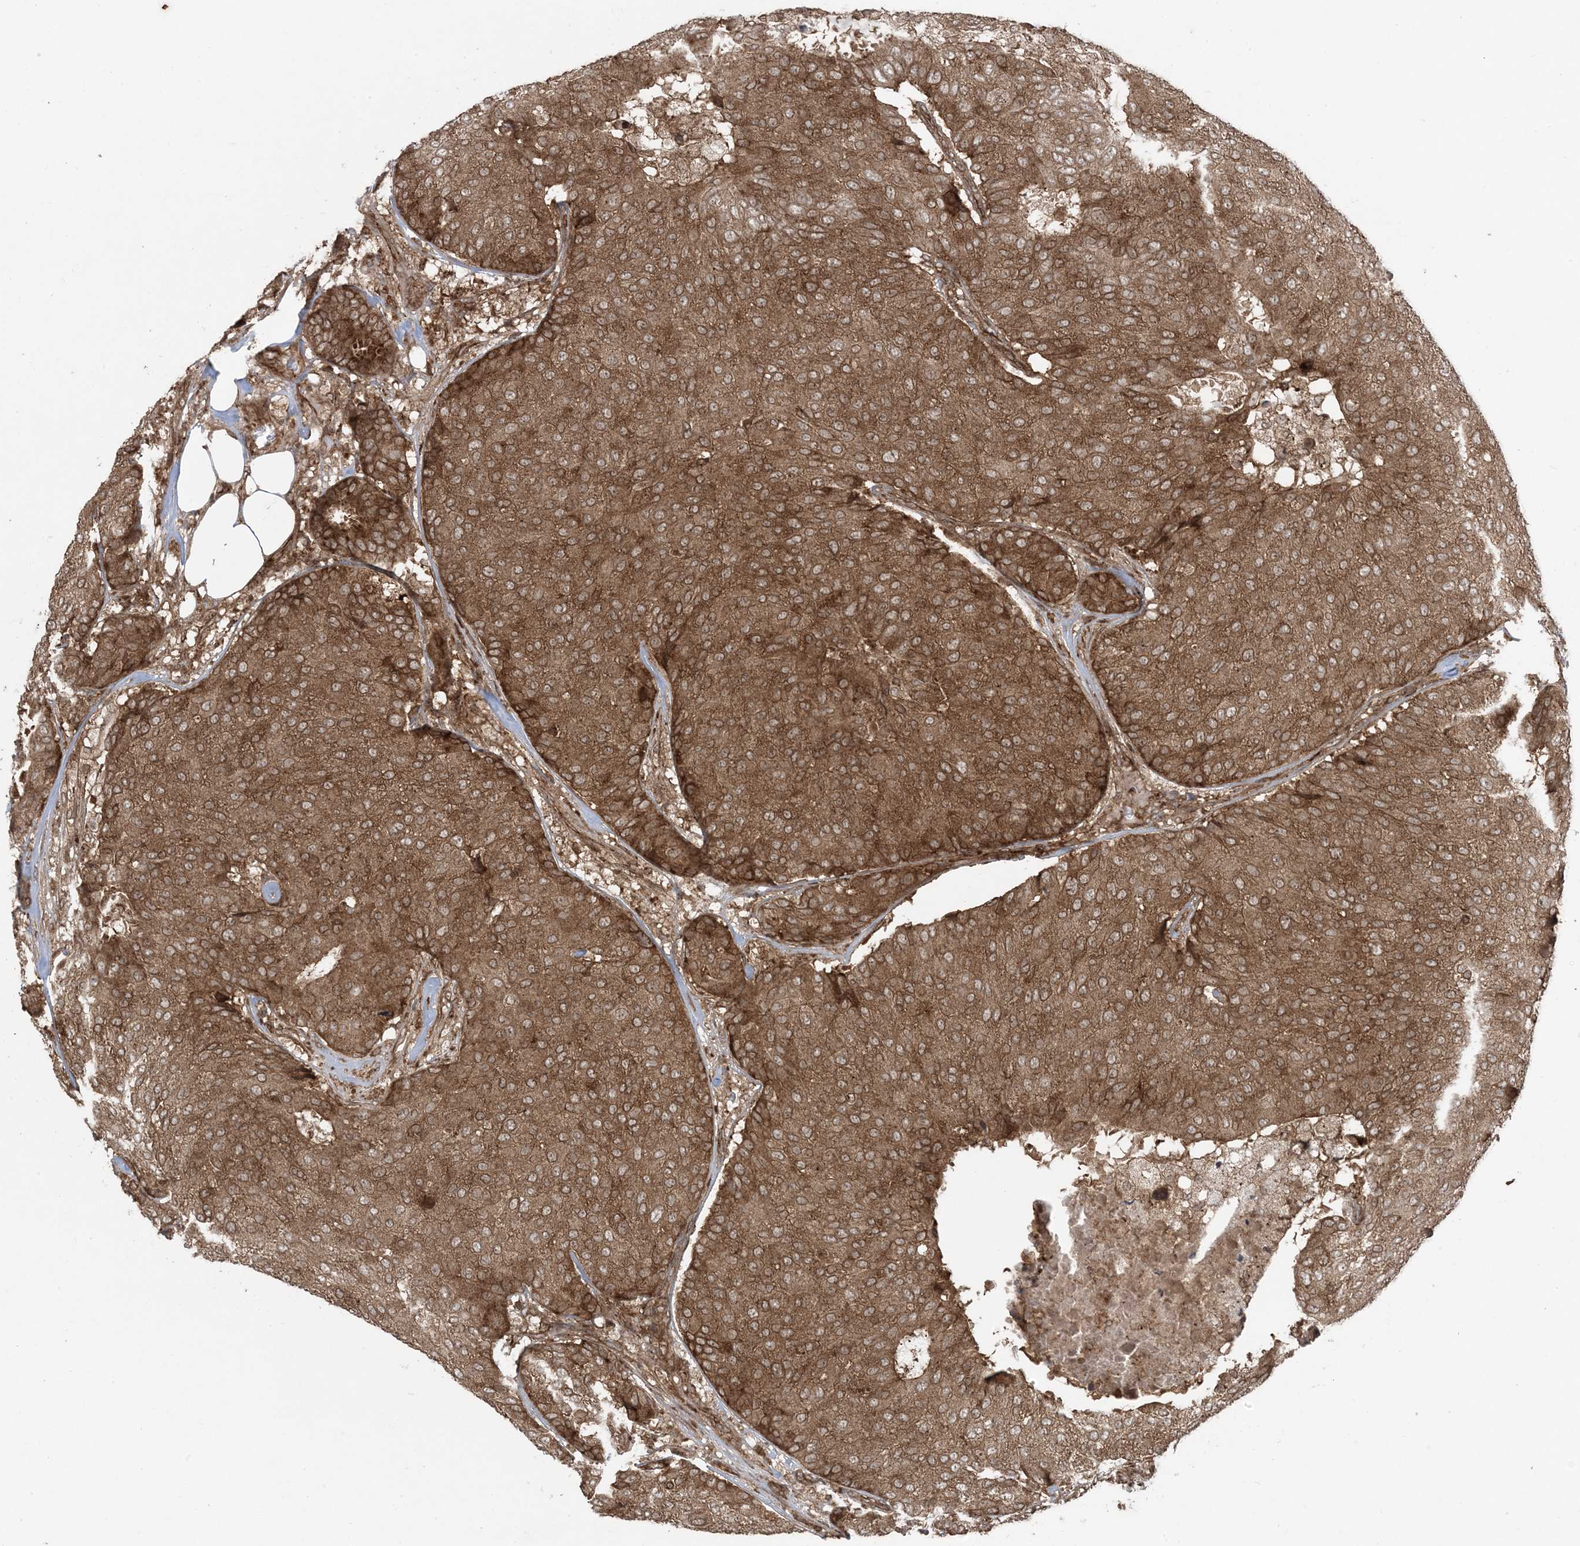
{"staining": {"intensity": "strong", "quantity": ">75%", "location": "cytoplasmic/membranous"}, "tissue": "breast cancer", "cell_type": "Tumor cells", "image_type": "cancer", "snomed": [{"axis": "morphology", "description": "Duct carcinoma"}, {"axis": "topography", "description": "Breast"}], "caption": "A photomicrograph of human breast cancer (invasive ductal carcinoma) stained for a protein exhibits strong cytoplasmic/membranous brown staining in tumor cells.", "gene": "DDX19B", "patient": {"sex": "female", "age": 75}}